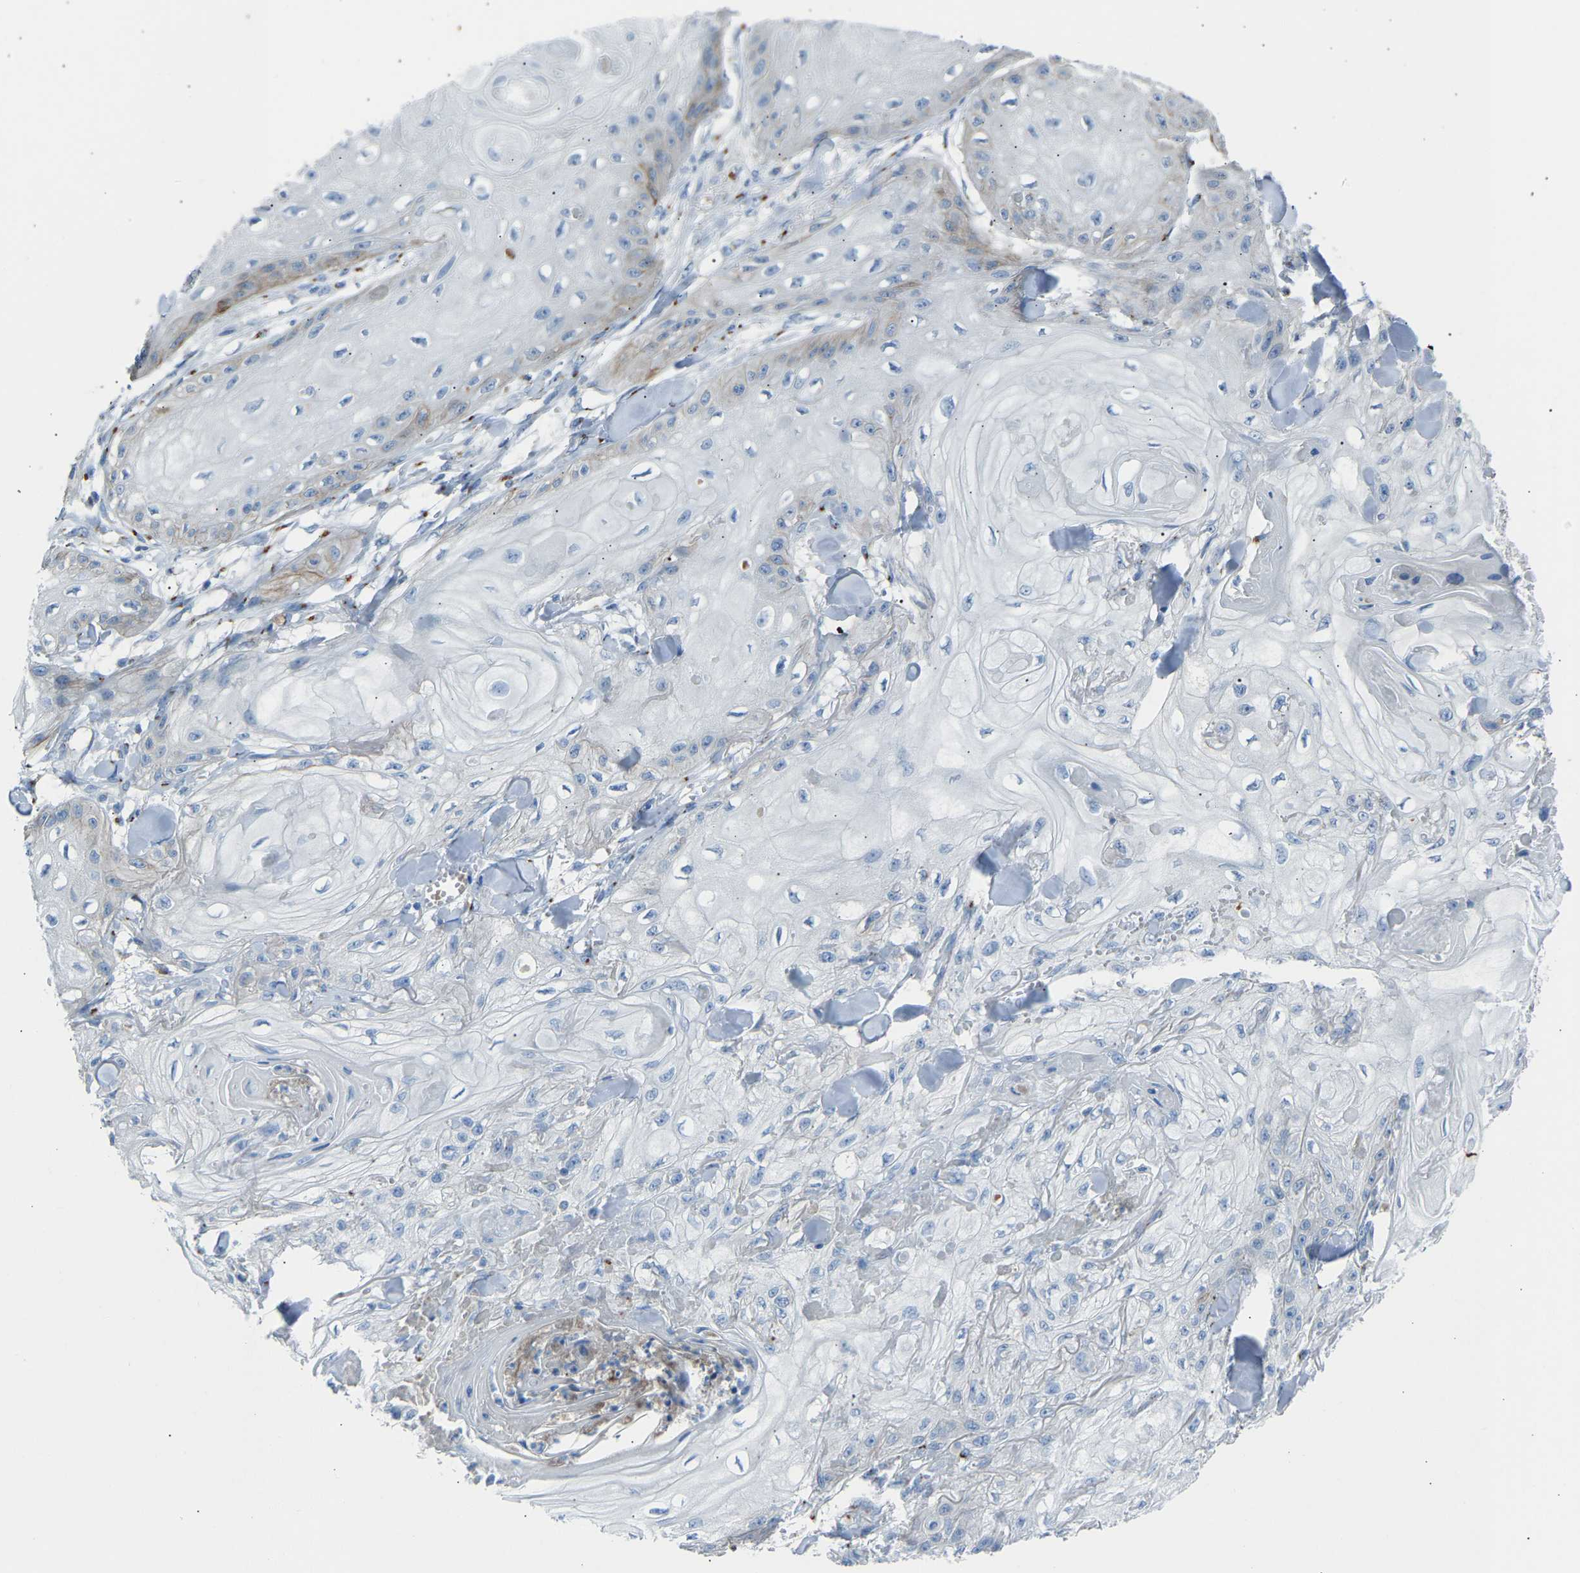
{"staining": {"intensity": "negative", "quantity": "none", "location": "none"}, "tissue": "skin cancer", "cell_type": "Tumor cells", "image_type": "cancer", "snomed": [{"axis": "morphology", "description": "Squamous cell carcinoma, NOS"}, {"axis": "topography", "description": "Skin"}], "caption": "Micrograph shows no protein staining in tumor cells of skin cancer (squamous cell carcinoma) tissue.", "gene": "CYREN", "patient": {"sex": "male", "age": 74}}